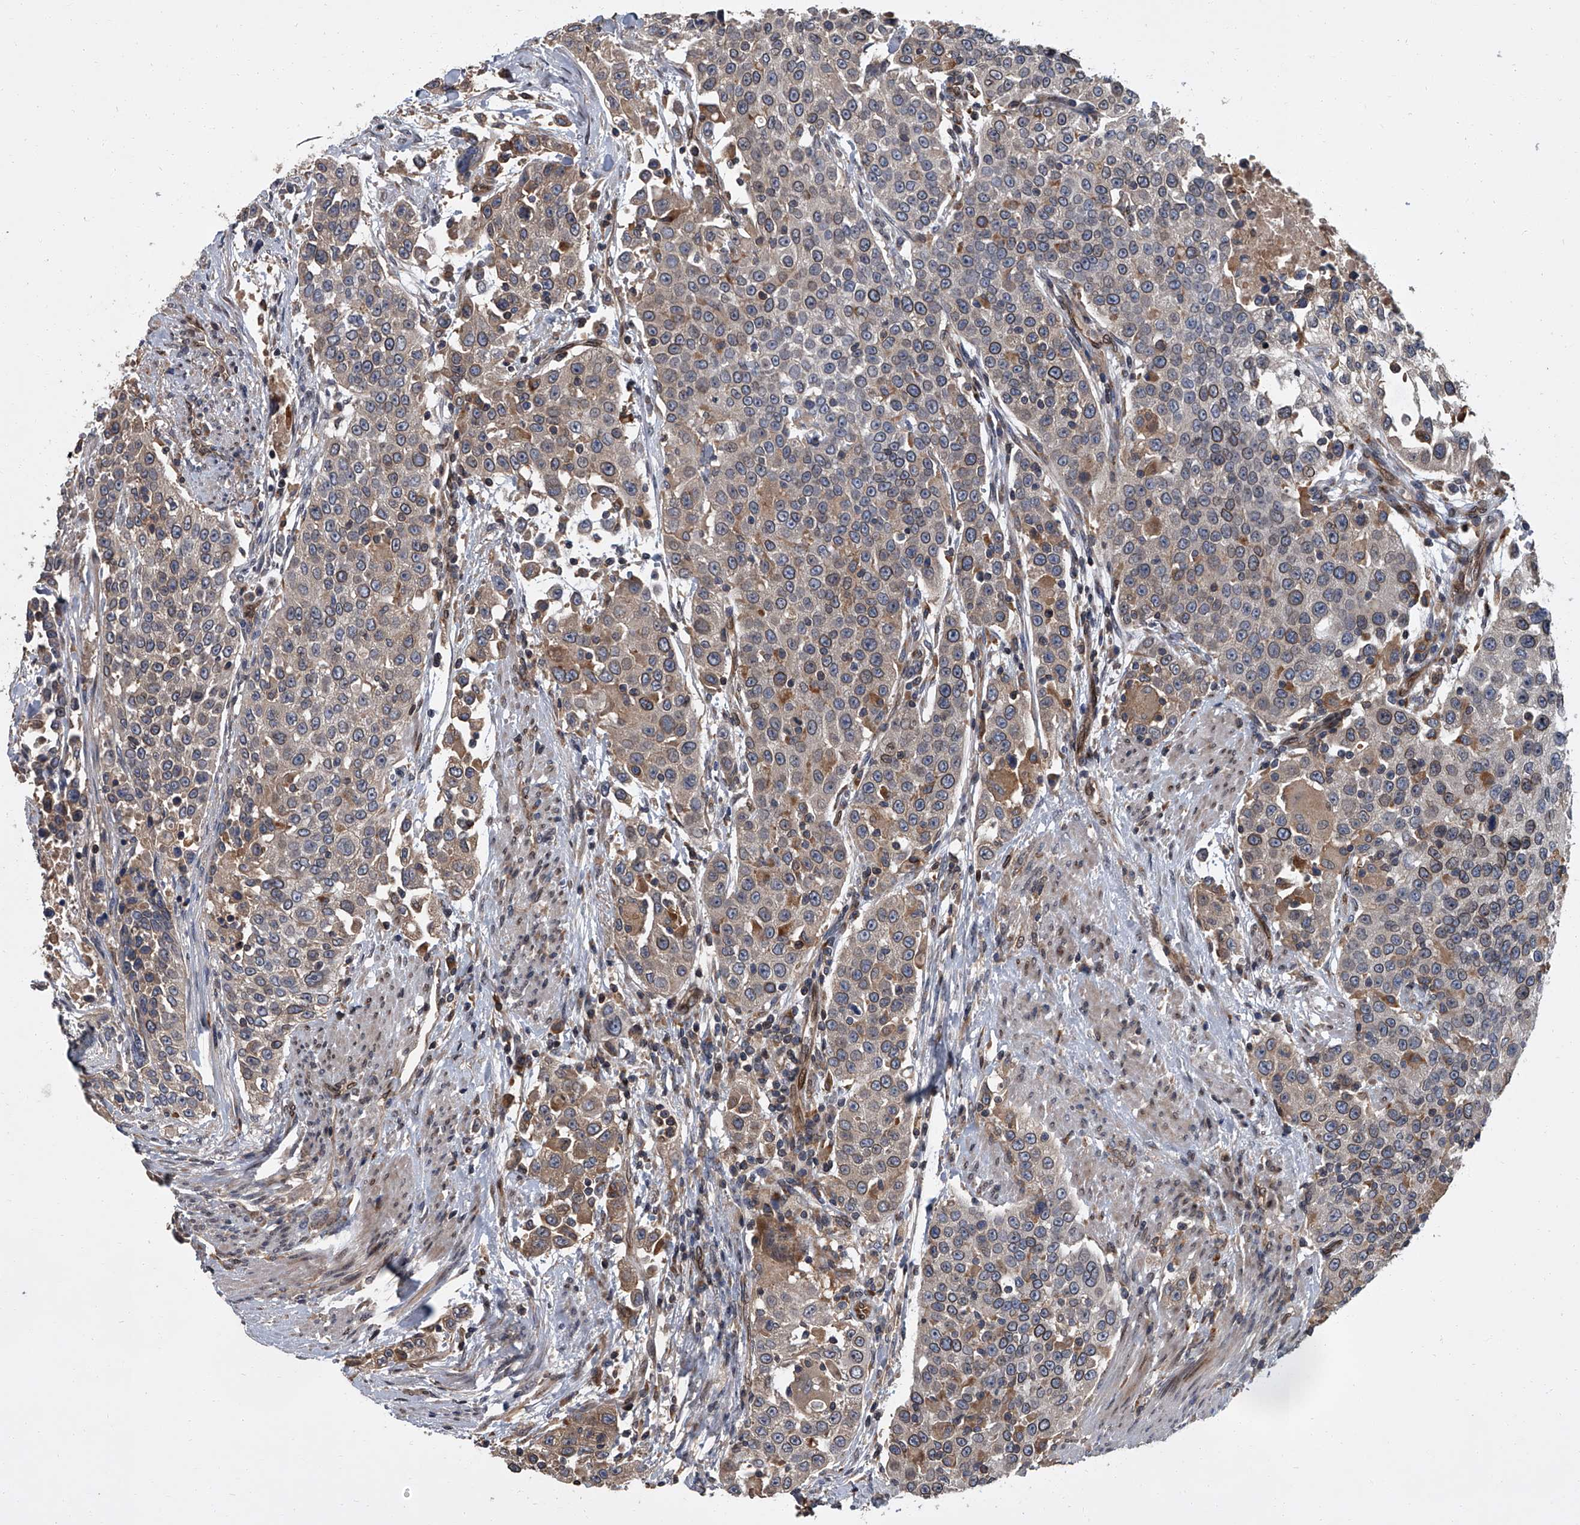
{"staining": {"intensity": "moderate", "quantity": "25%-75%", "location": "cytoplasmic/membranous,nuclear"}, "tissue": "urothelial cancer", "cell_type": "Tumor cells", "image_type": "cancer", "snomed": [{"axis": "morphology", "description": "Urothelial carcinoma, High grade"}, {"axis": "topography", "description": "Urinary bladder"}], "caption": "A brown stain shows moderate cytoplasmic/membranous and nuclear expression of a protein in high-grade urothelial carcinoma tumor cells. Nuclei are stained in blue.", "gene": "LRRC8C", "patient": {"sex": "female", "age": 80}}